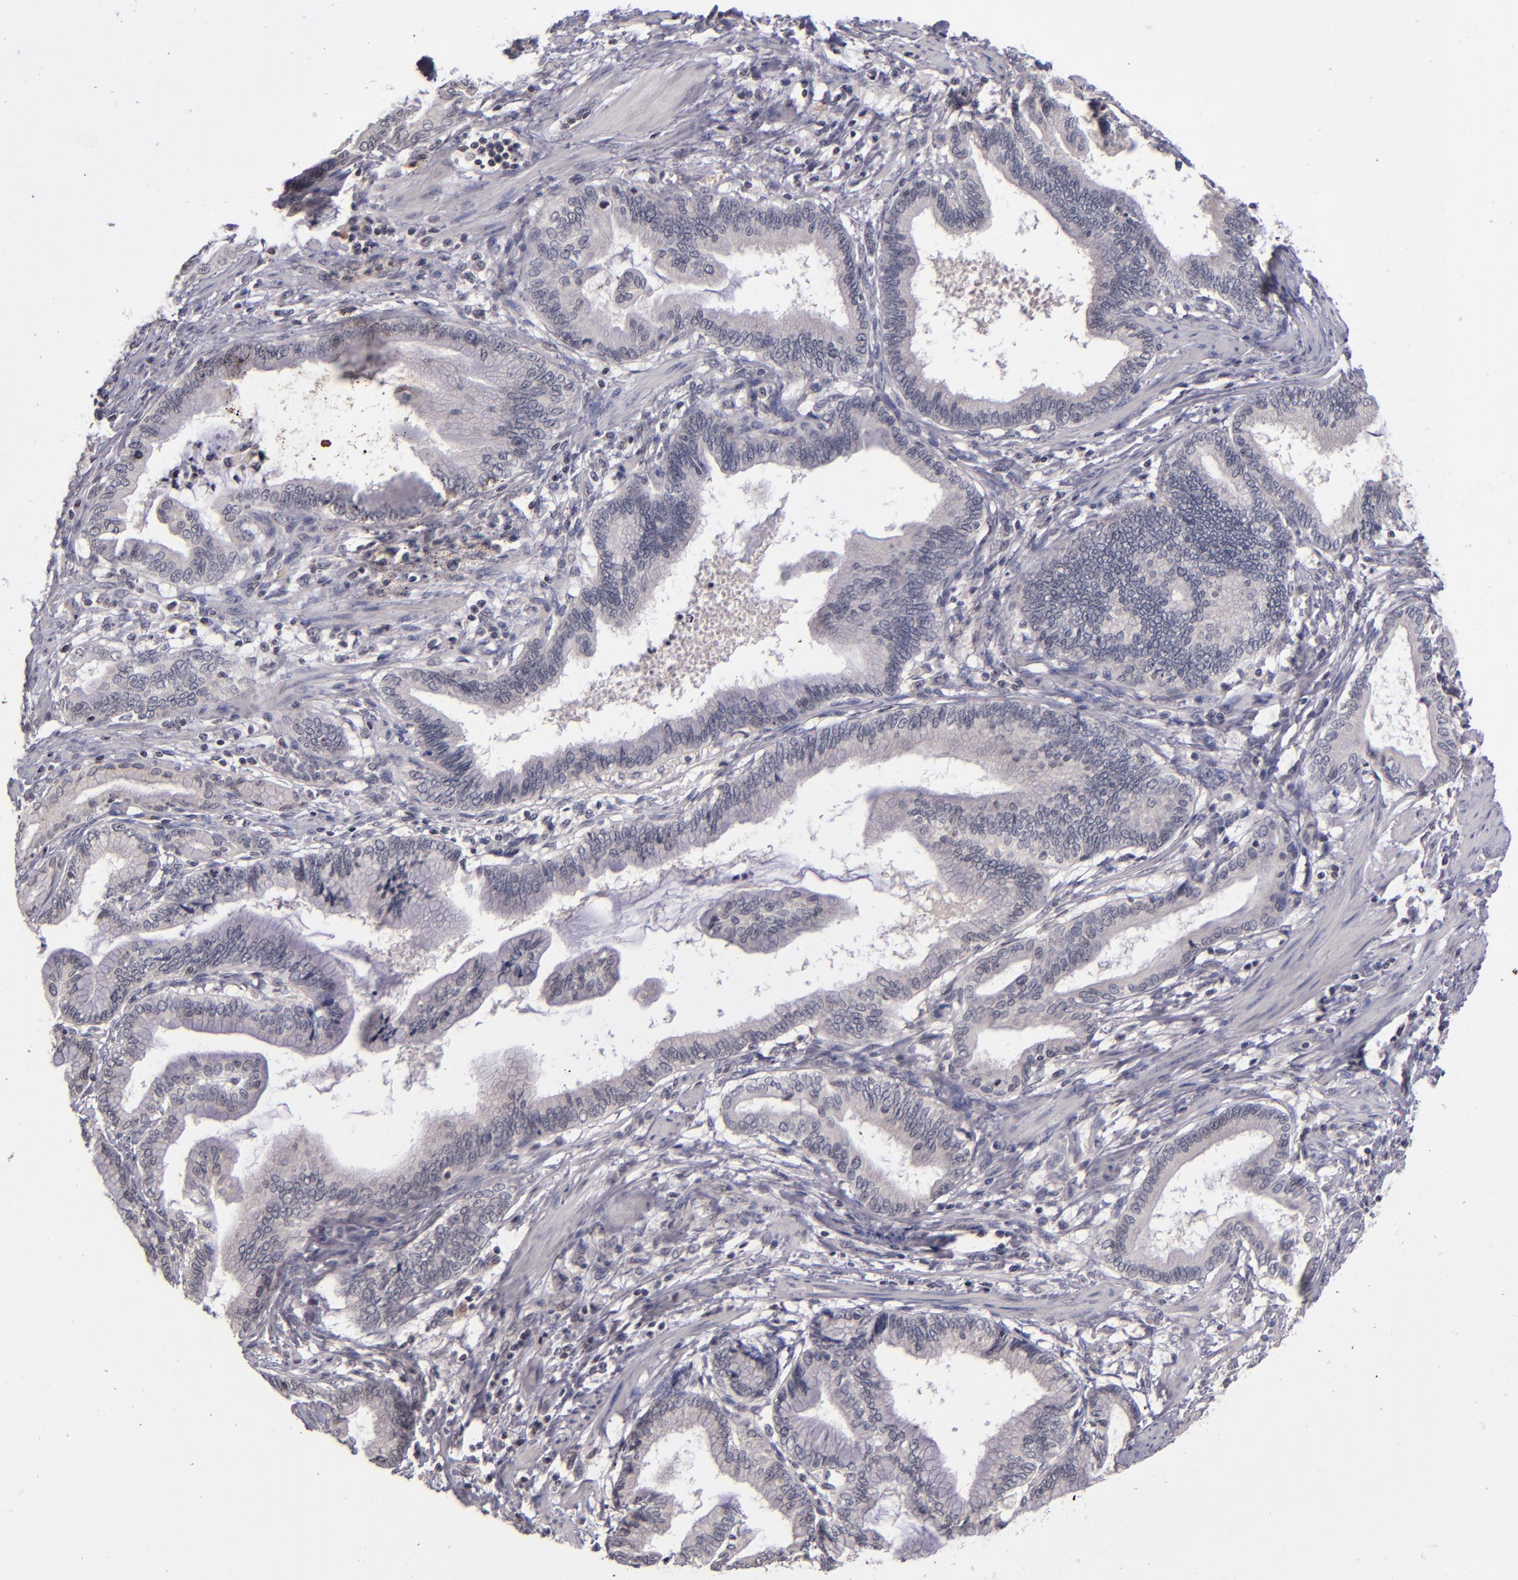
{"staining": {"intensity": "negative", "quantity": "none", "location": "none"}, "tissue": "pancreatic cancer", "cell_type": "Tumor cells", "image_type": "cancer", "snomed": [{"axis": "morphology", "description": "Adenocarcinoma, NOS"}, {"axis": "topography", "description": "Pancreas"}], "caption": "Immunohistochemical staining of pancreatic cancer demonstrates no significant staining in tumor cells.", "gene": "TSC2", "patient": {"sex": "female", "age": 64}}